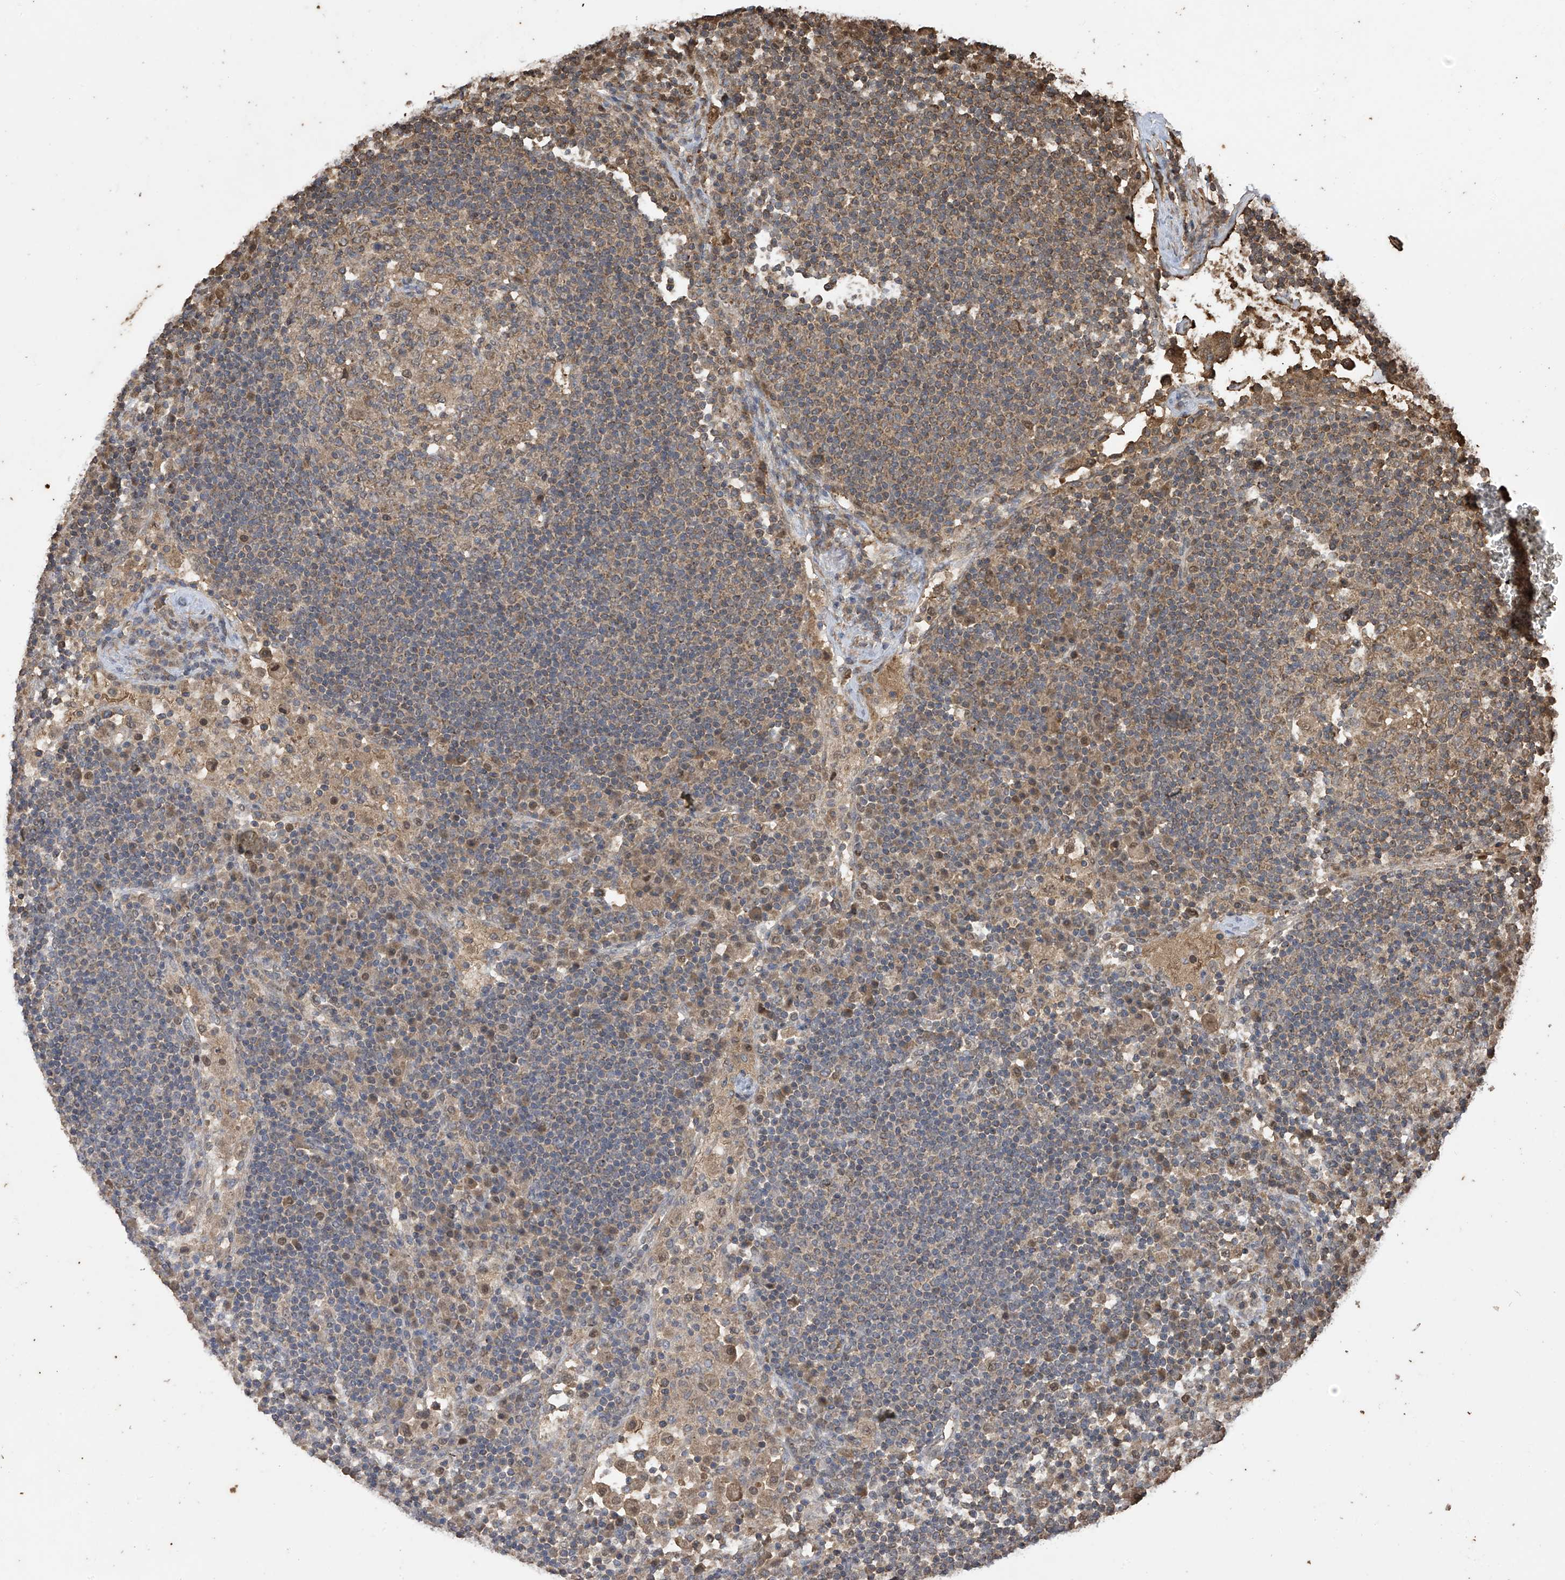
{"staining": {"intensity": "weak", "quantity": "25%-75%", "location": "cytoplasmic/membranous"}, "tissue": "lymph node", "cell_type": "Germinal center cells", "image_type": "normal", "snomed": [{"axis": "morphology", "description": "Normal tissue, NOS"}, {"axis": "topography", "description": "Lymph node"}], "caption": "Protein expression analysis of unremarkable human lymph node reveals weak cytoplasmic/membranous positivity in approximately 25%-75% of germinal center cells.", "gene": "PNPT1", "patient": {"sex": "female", "age": 53}}